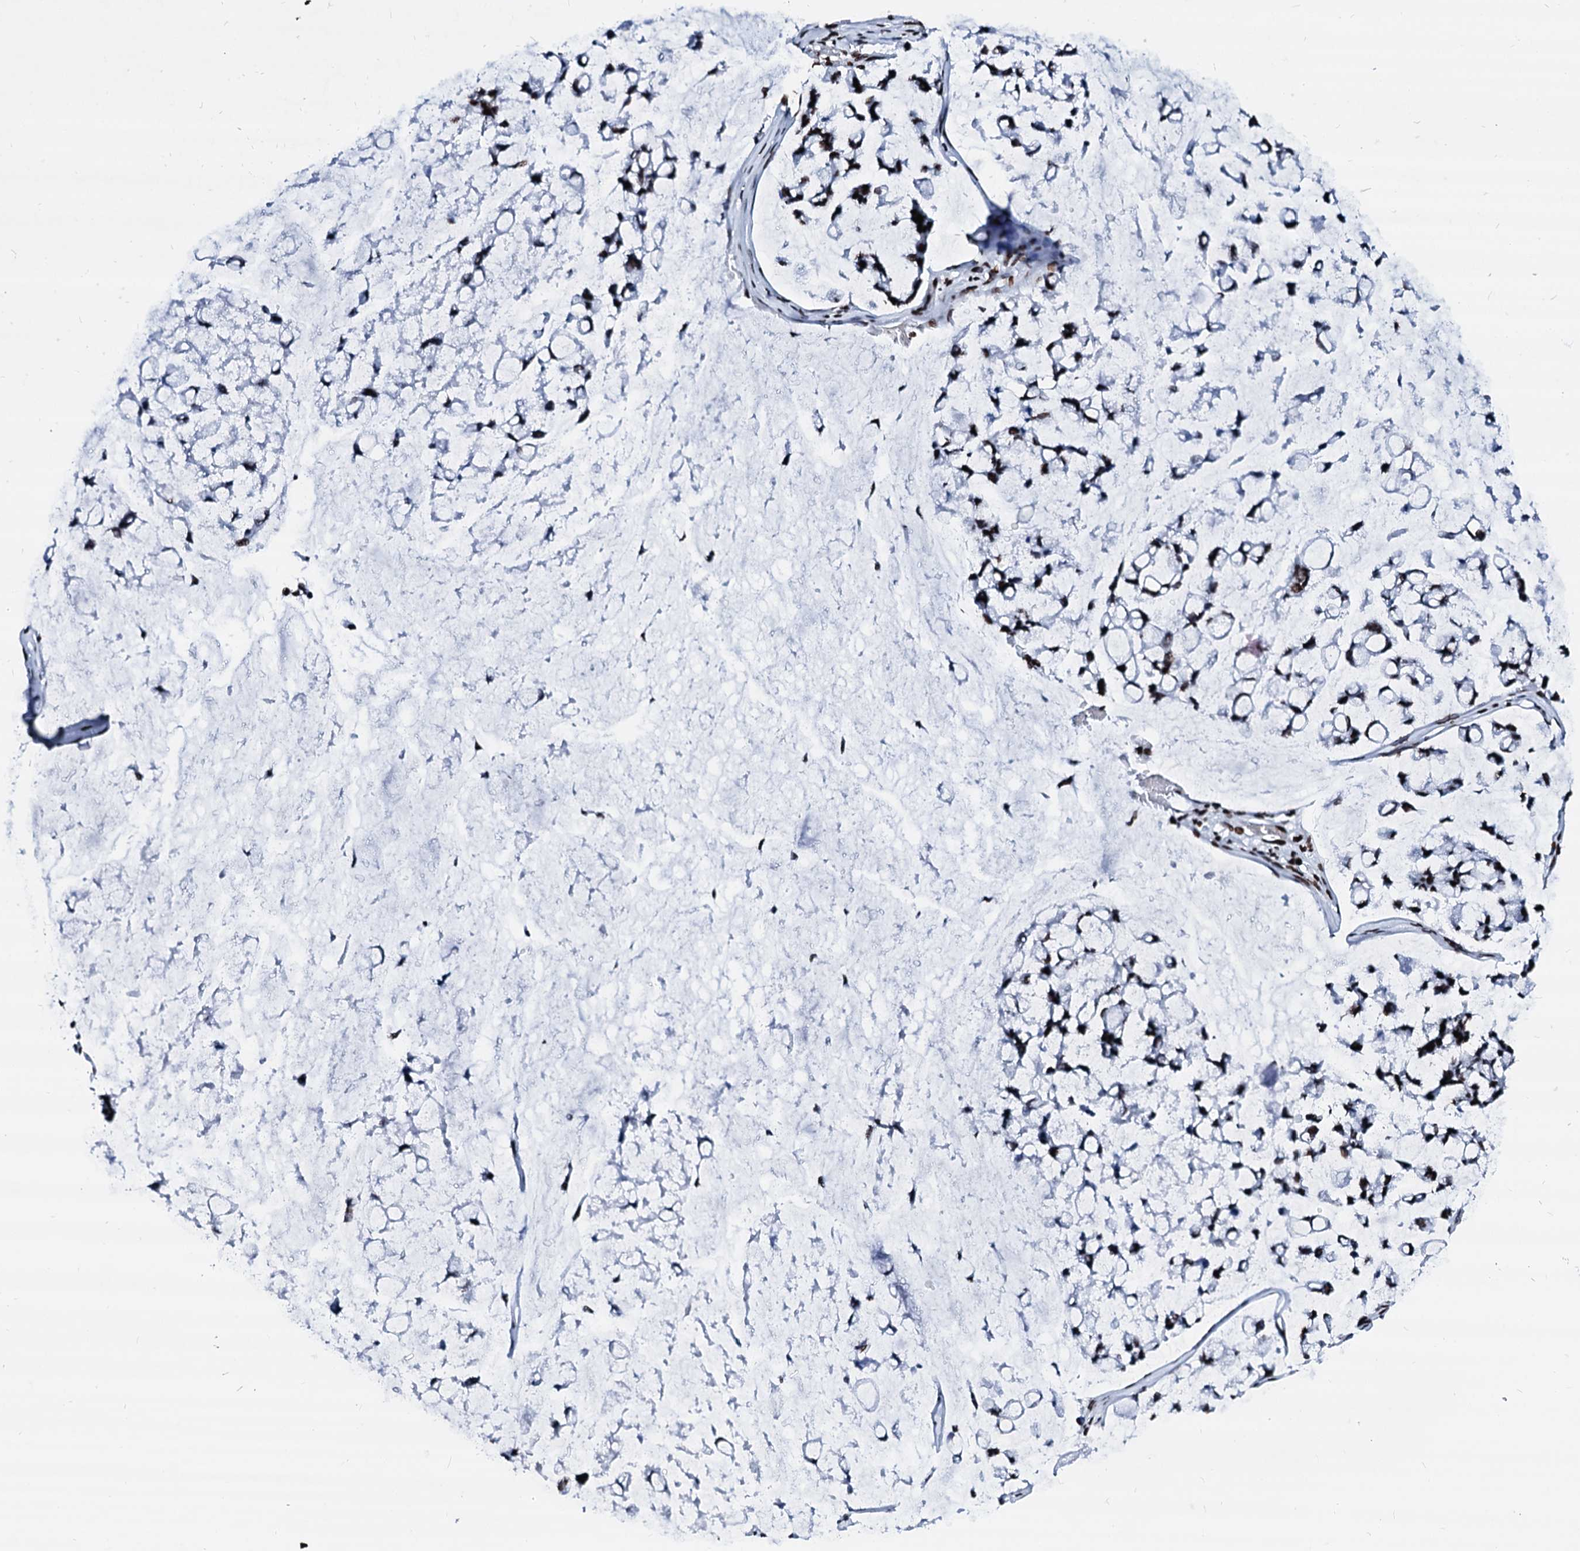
{"staining": {"intensity": "moderate", "quantity": "25%-75%", "location": "nuclear"}, "tissue": "stomach cancer", "cell_type": "Tumor cells", "image_type": "cancer", "snomed": [{"axis": "morphology", "description": "Adenocarcinoma, NOS"}, {"axis": "topography", "description": "Stomach, lower"}], "caption": "Stomach cancer stained with a protein marker shows moderate staining in tumor cells.", "gene": "RALY", "patient": {"sex": "male", "age": 67}}